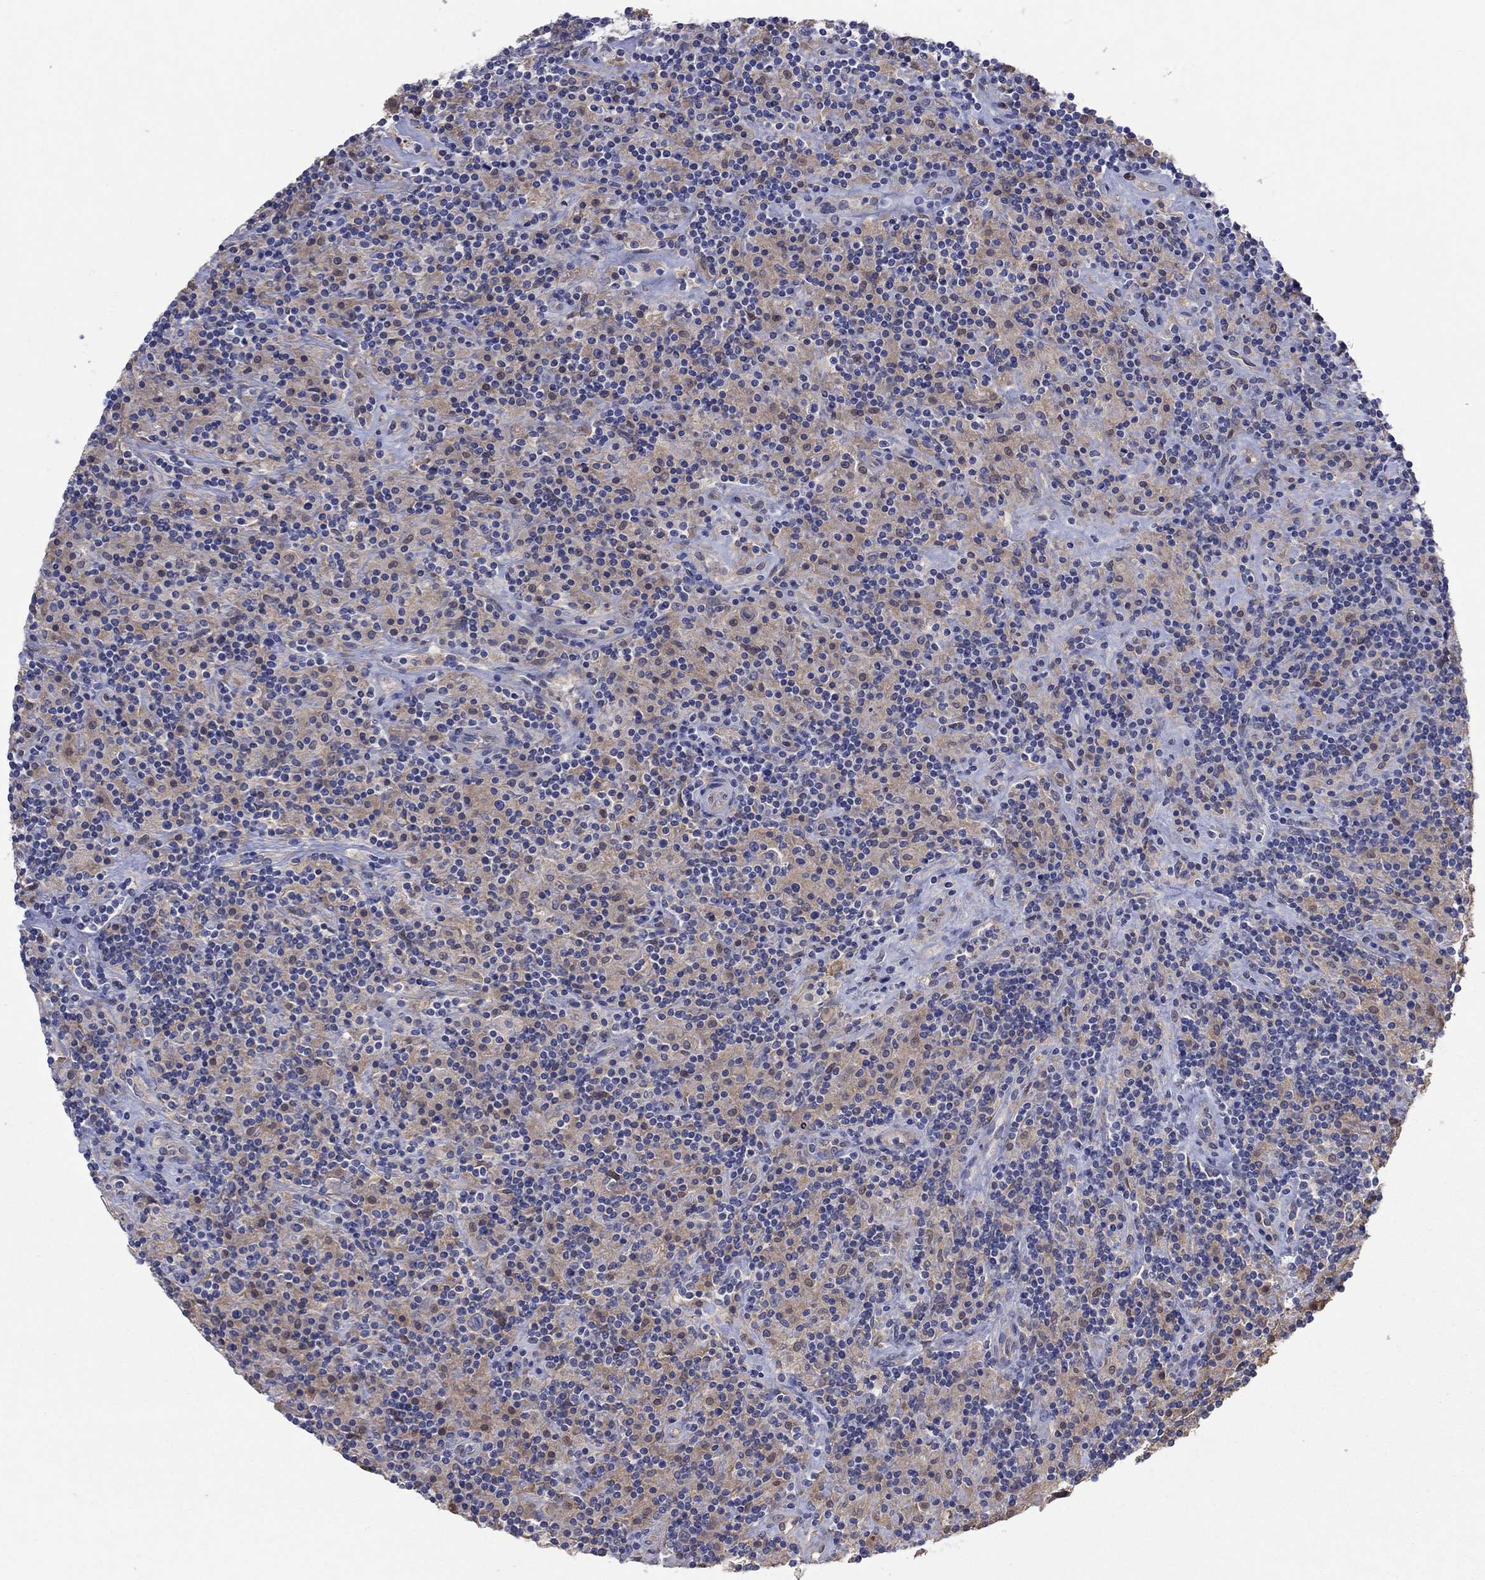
{"staining": {"intensity": "negative", "quantity": "none", "location": "none"}, "tissue": "lymphoma", "cell_type": "Tumor cells", "image_type": "cancer", "snomed": [{"axis": "morphology", "description": "Hodgkin's disease, NOS"}, {"axis": "topography", "description": "Lymph node"}], "caption": "High magnification brightfield microscopy of lymphoma stained with DAB (3,3'-diaminobenzidine) (brown) and counterstained with hematoxylin (blue): tumor cells show no significant staining.", "gene": "PLCL2", "patient": {"sex": "male", "age": 70}}